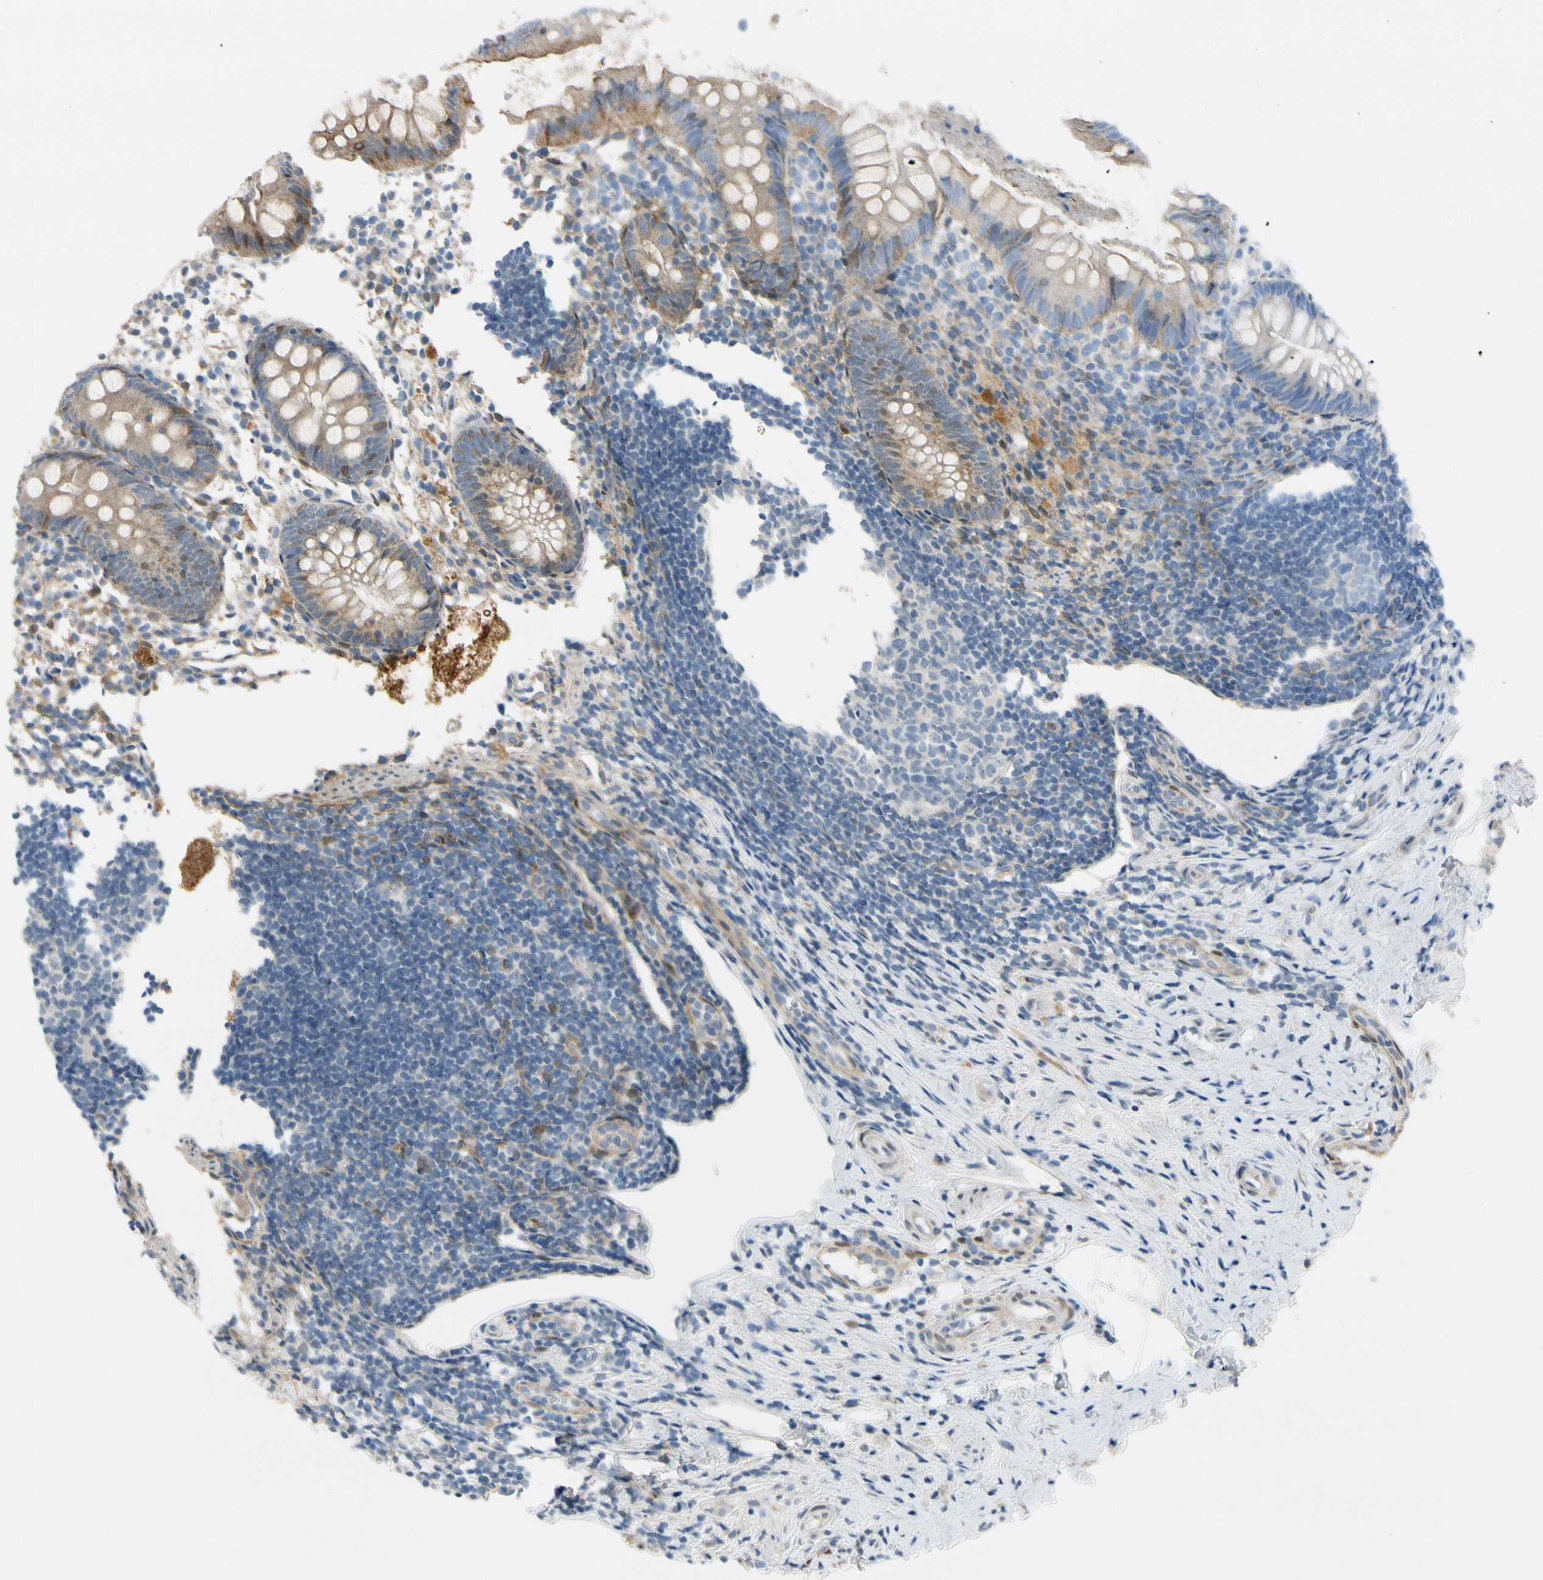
{"staining": {"intensity": "moderate", "quantity": ">75%", "location": "cytoplasmic/membranous"}, "tissue": "appendix", "cell_type": "Glandular cells", "image_type": "normal", "snomed": [{"axis": "morphology", "description": "Normal tissue, NOS"}, {"axis": "topography", "description": "Appendix"}], "caption": "Appendix stained with immunohistochemistry shows moderate cytoplasmic/membranous expression in approximately >75% of glandular cells.", "gene": "FHL2", "patient": {"sex": "female", "age": 20}}